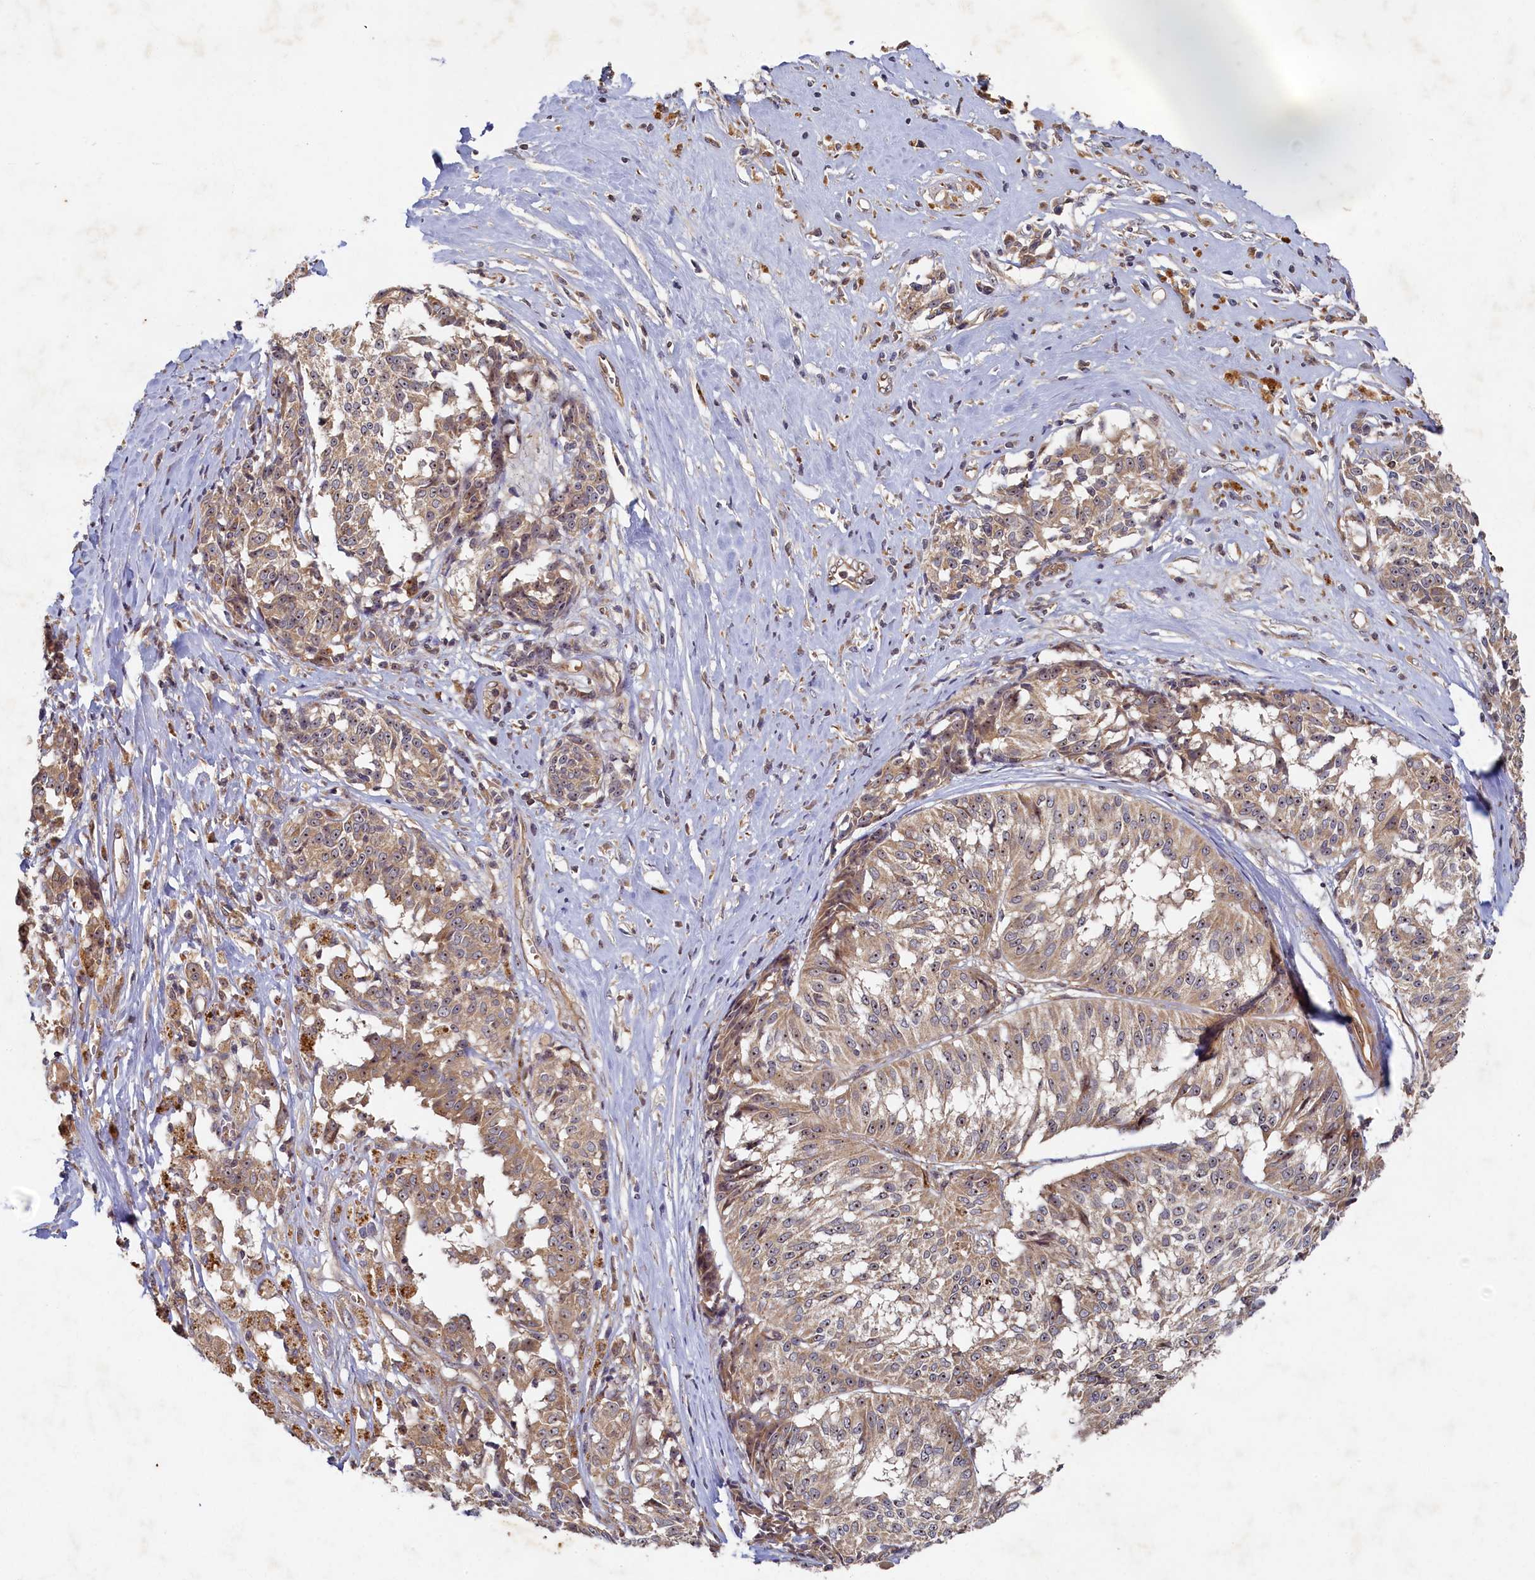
{"staining": {"intensity": "moderate", "quantity": ">75%", "location": "cytoplasmic/membranous"}, "tissue": "melanoma", "cell_type": "Tumor cells", "image_type": "cancer", "snomed": [{"axis": "morphology", "description": "Malignant melanoma, NOS"}, {"axis": "topography", "description": "Skin"}], "caption": "Immunohistochemistry (IHC) (DAB (3,3'-diaminobenzidine)) staining of malignant melanoma shows moderate cytoplasmic/membranous protein expression in about >75% of tumor cells.", "gene": "CEP20", "patient": {"sex": "female", "age": 72}}